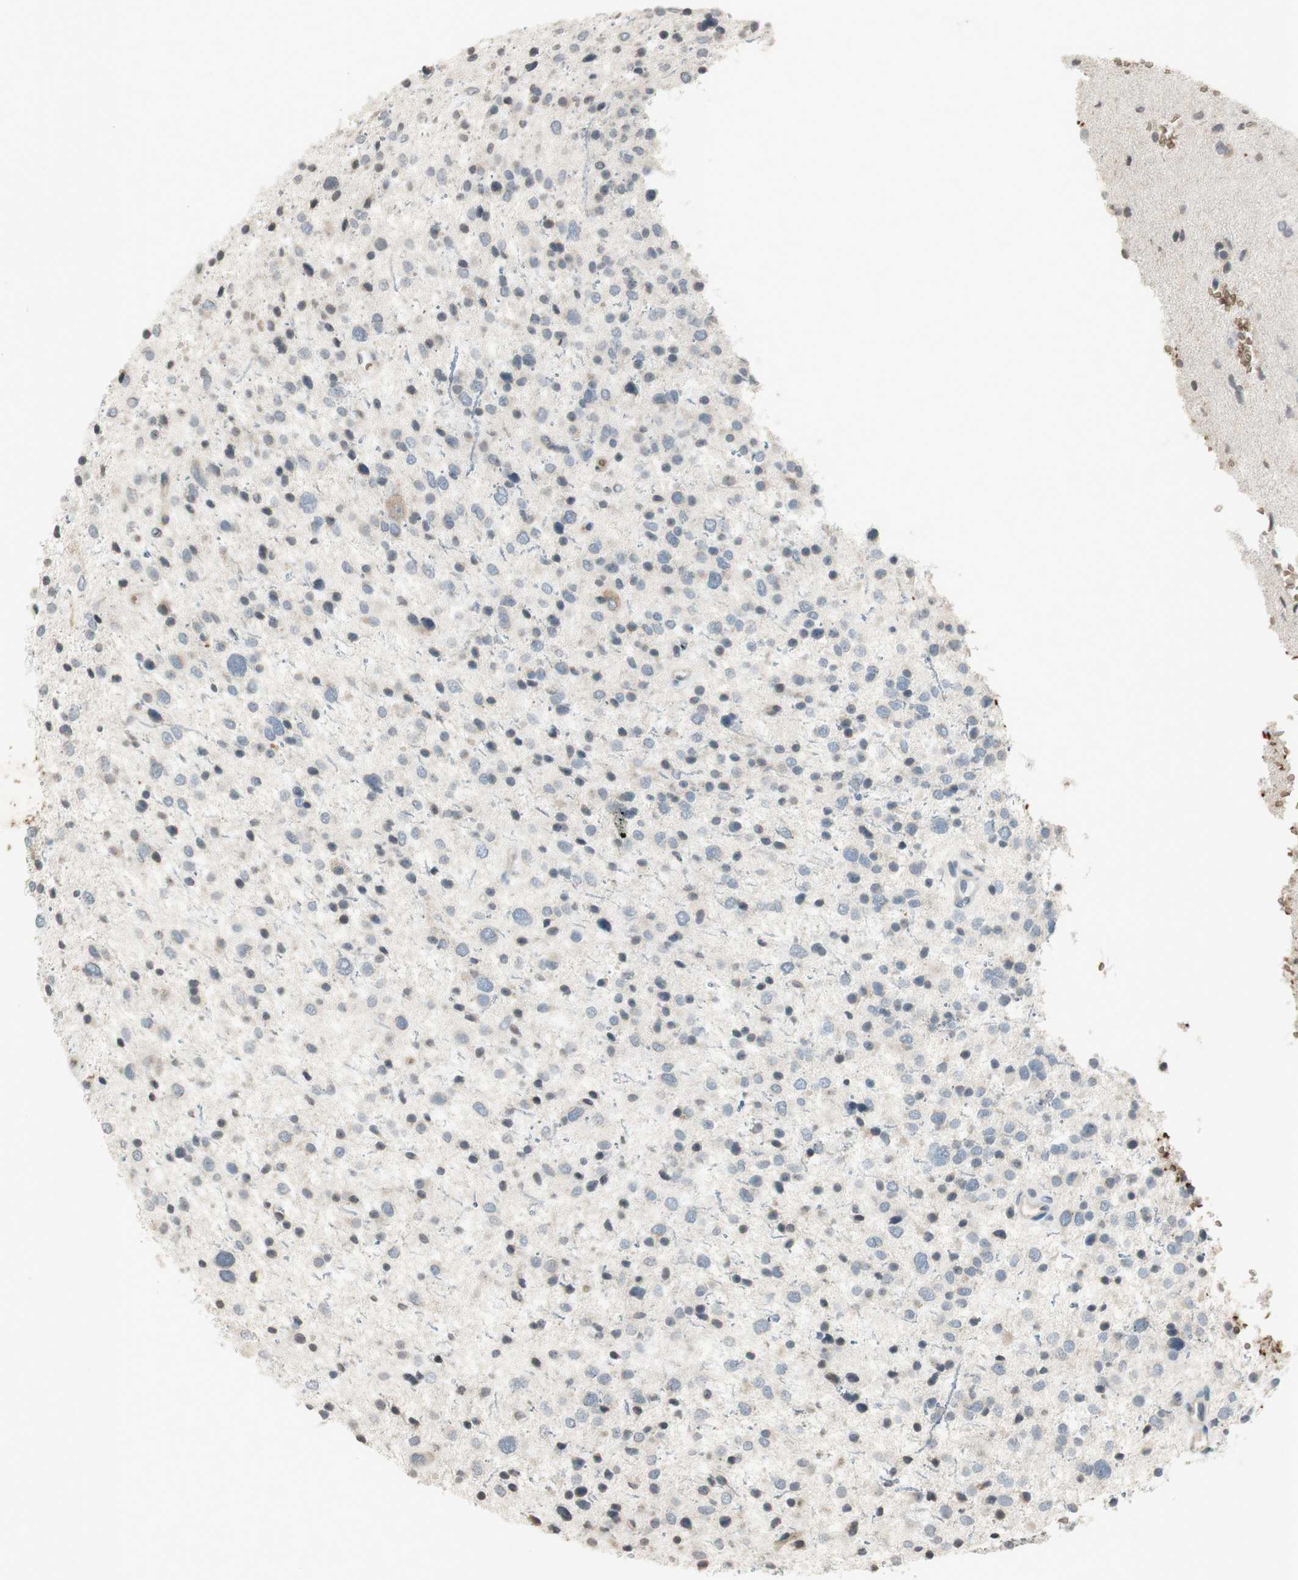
{"staining": {"intensity": "negative", "quantity": "none", "location": "none"}, "tissue": "glioma", "cell_type": "Tumor cells", "image_type": "cancer", "snomed": [{"axis": "morphology", "description": "Glioma, malignant, Low grade"}, {"axis": "topography", "description": "Brain"}], "caption": "DAB (3,3'-diaminobenzidine) immunohistochemical staining of human malignant glioma (low-grade) demonstrates no significant expression in tumor cells.", "gene": "GYPC", "patient": {"sex": "female", "age": 37}}